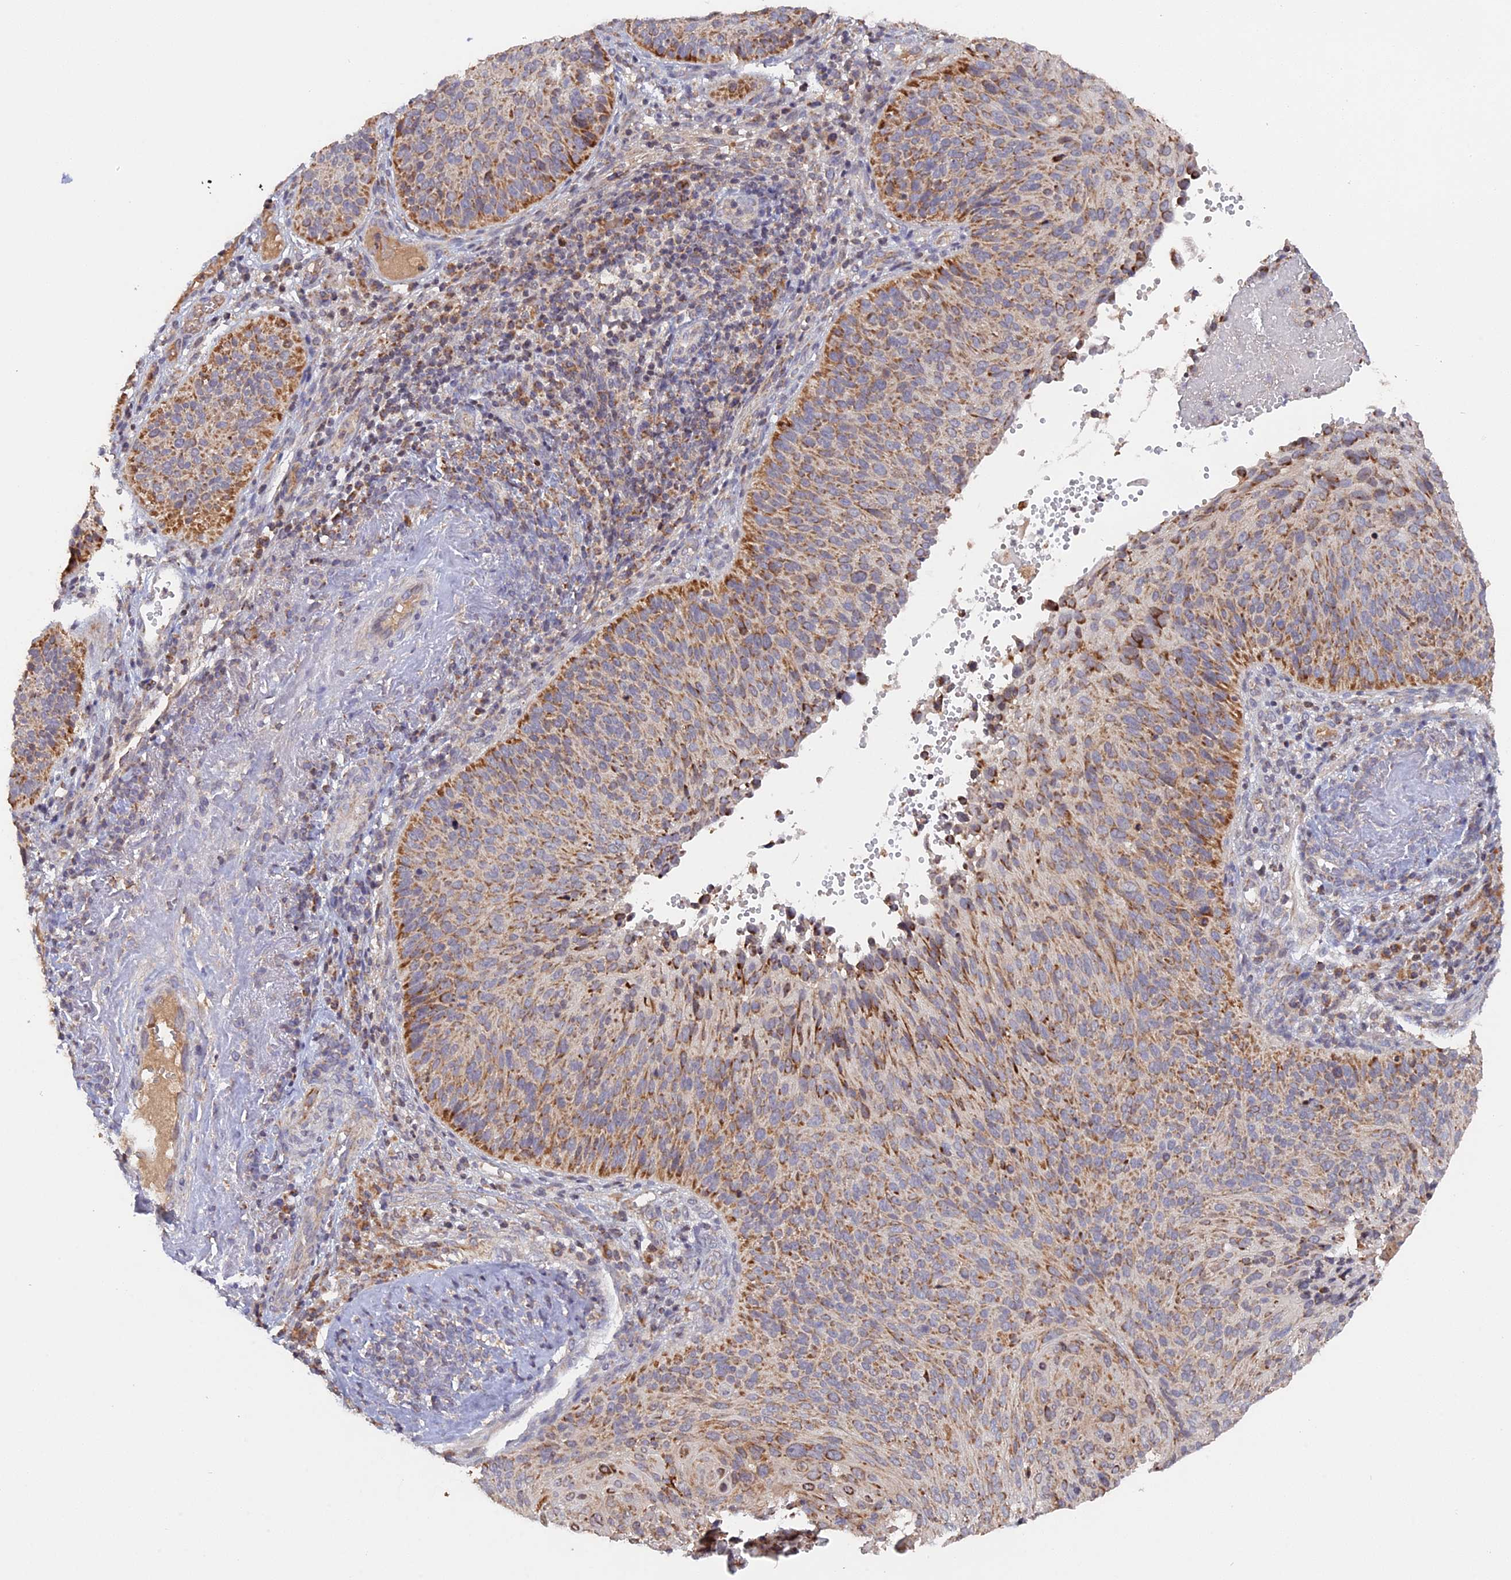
{"staining": {"intensity": "moderate", "quantity": "25%-75%", "location": "cytoplasmic/membranous"}, "tissue": "cervical cancer", "cell_type": "Tumor cells", "image_type": "cancer", "snomed": [{"axis": "morphology", "description": "Squamous cell carcinoma, NOS"}, {"axis": "topography", "description": "Cervix"}], "caption": "Immunohistochemistry image of cervical cancer stained for a protein (brown), which reveals medium levels of moderate cytoplasmic/membranous staining in approximately 25%-75% of tumor cells.", "gene": "MPV17L", "patient": {"sex": "female", "age": 74}}